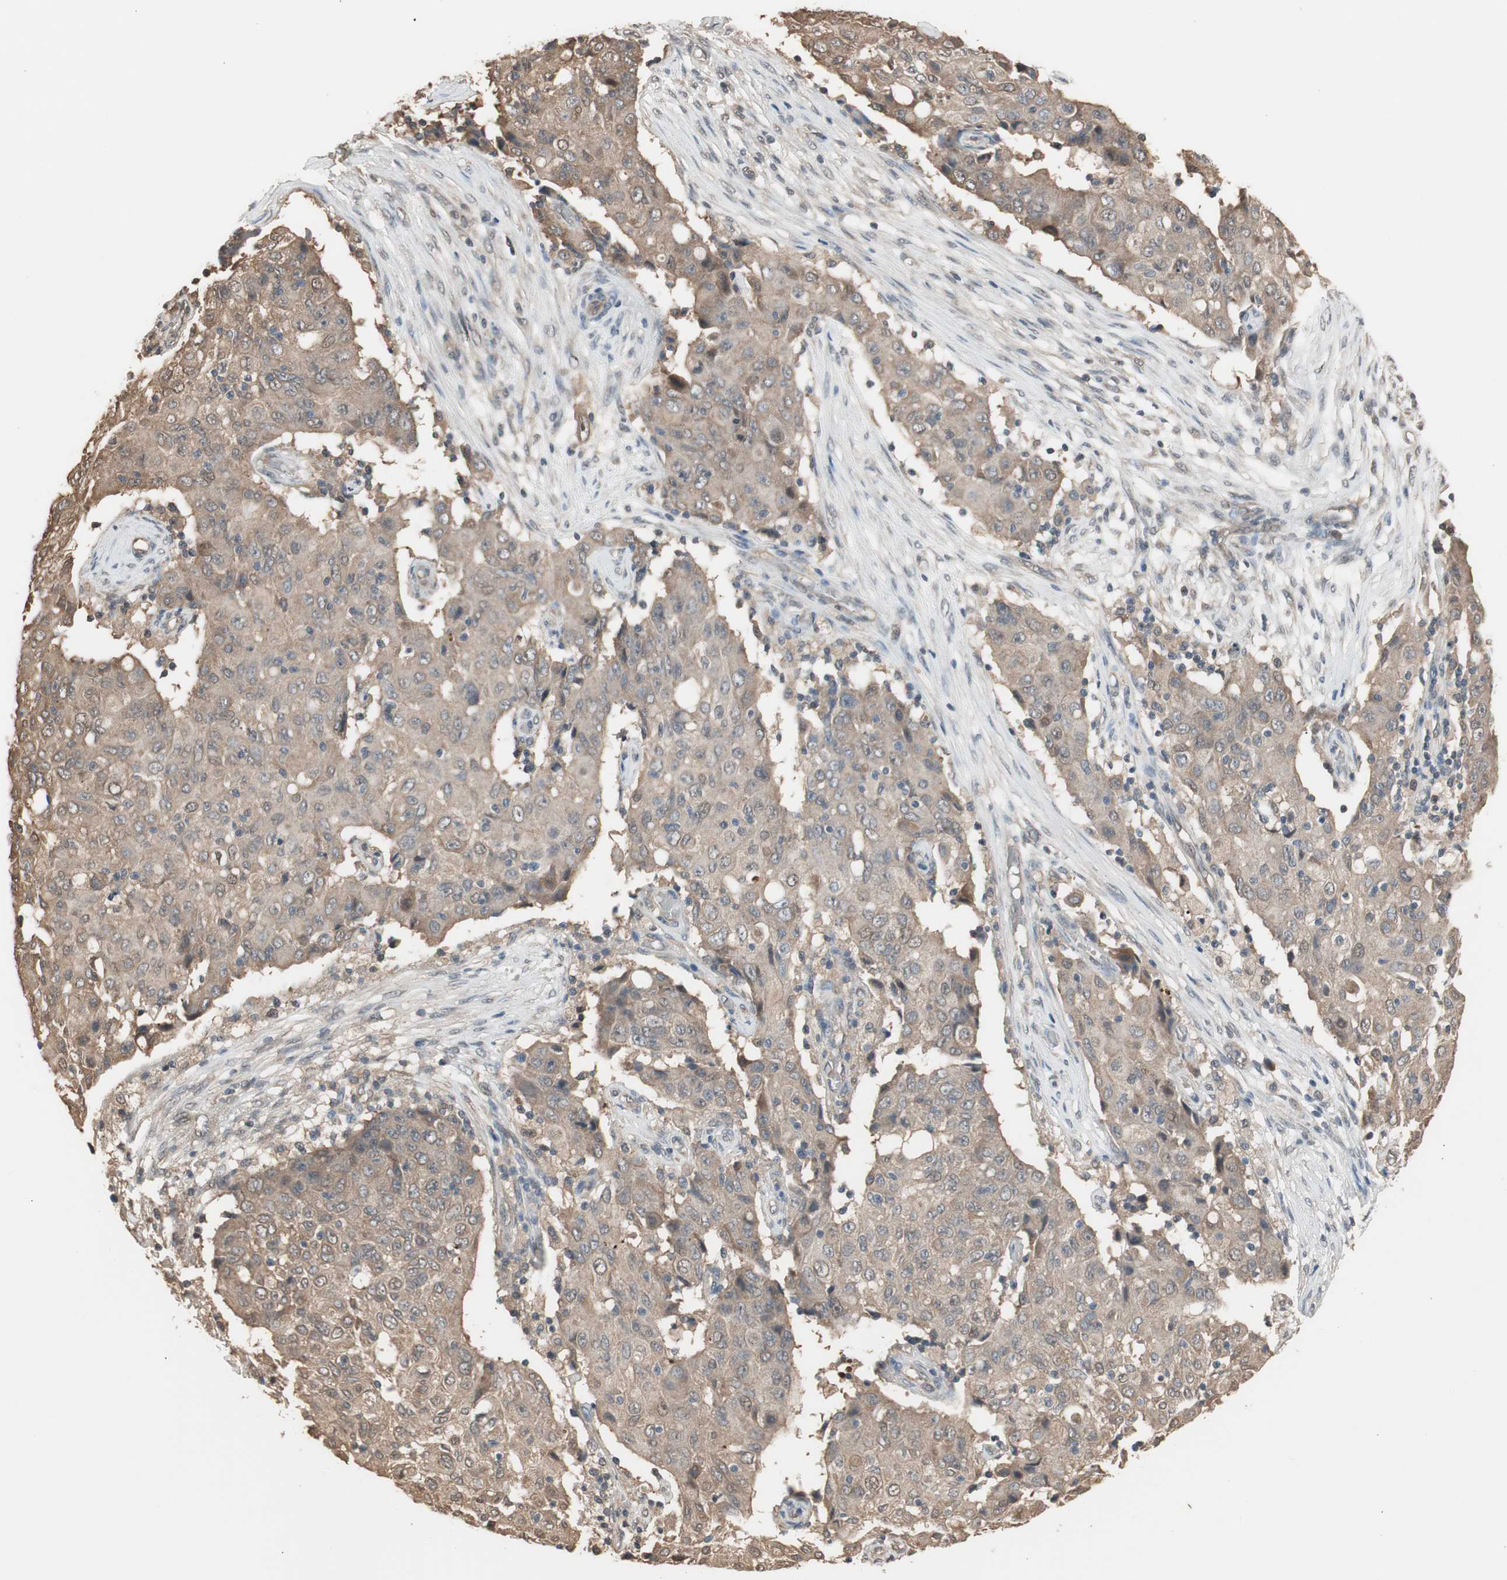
{"staining": {"intensity": "weak", "quantity": ">75%", "location": "cytoplasmic/membranous"}, "tissue": "ovarian cancer", "cell_type": "Tumor cells", "image_type": "cancer", "snomed": [{"axis": "morphology", "description": "Carcinoma, endometroid"}, {"axis": "topography", "description": "Ovary"}], "caption": "Immunohistochemistry (DAB) staining of ovarian cancer displays weak cytoplasmic/membranous protein positivity in about >75% of tumor cells. (DAB (3,3'-diaminobenzidine) IHC with brightfield microscopy, high magnification).", "gene": "PNPLA7", "patient": {"sex": "female", "age": 42}}